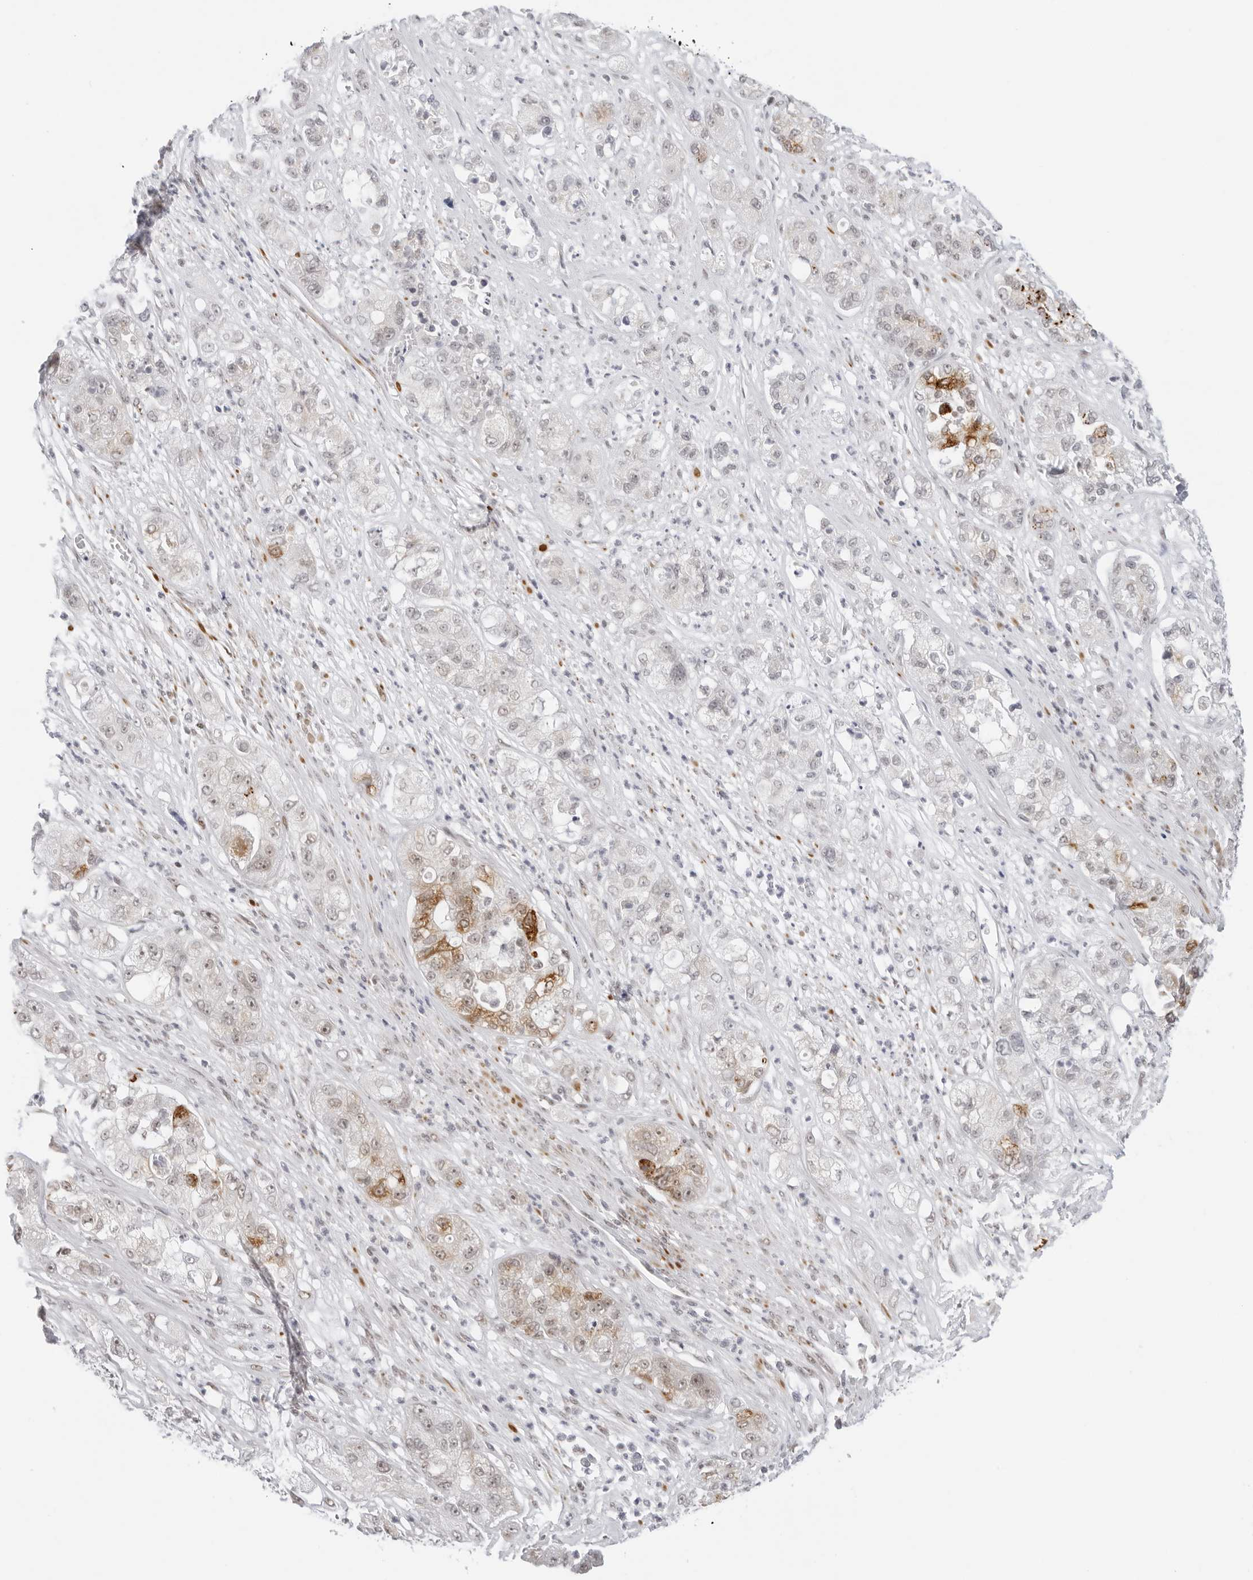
{"staining": {"intensity": "moderate", "quantity": "<25%", "location": "cytoplasmic/membranous,nuclear"}, "tissue": "pancreatic cancer", "cell_type": "Tumor cells", "image_type": "cancer", "snomed": [{"axis": "morphology", "description": "Adenocarcinoma, NOS"}, {"axis": "topography", "description": "Pancreas"}], "caption": "An immunohistochemistry photomicrograph of tumor tissue is shown. Protein staining in brown highlights moderate cytoplasmic/membranous and nuclear positivity in pancreatic cancer within tumor cells.", "gene": "FOXK2", "patient": {"sex": "female", "age": 78}}